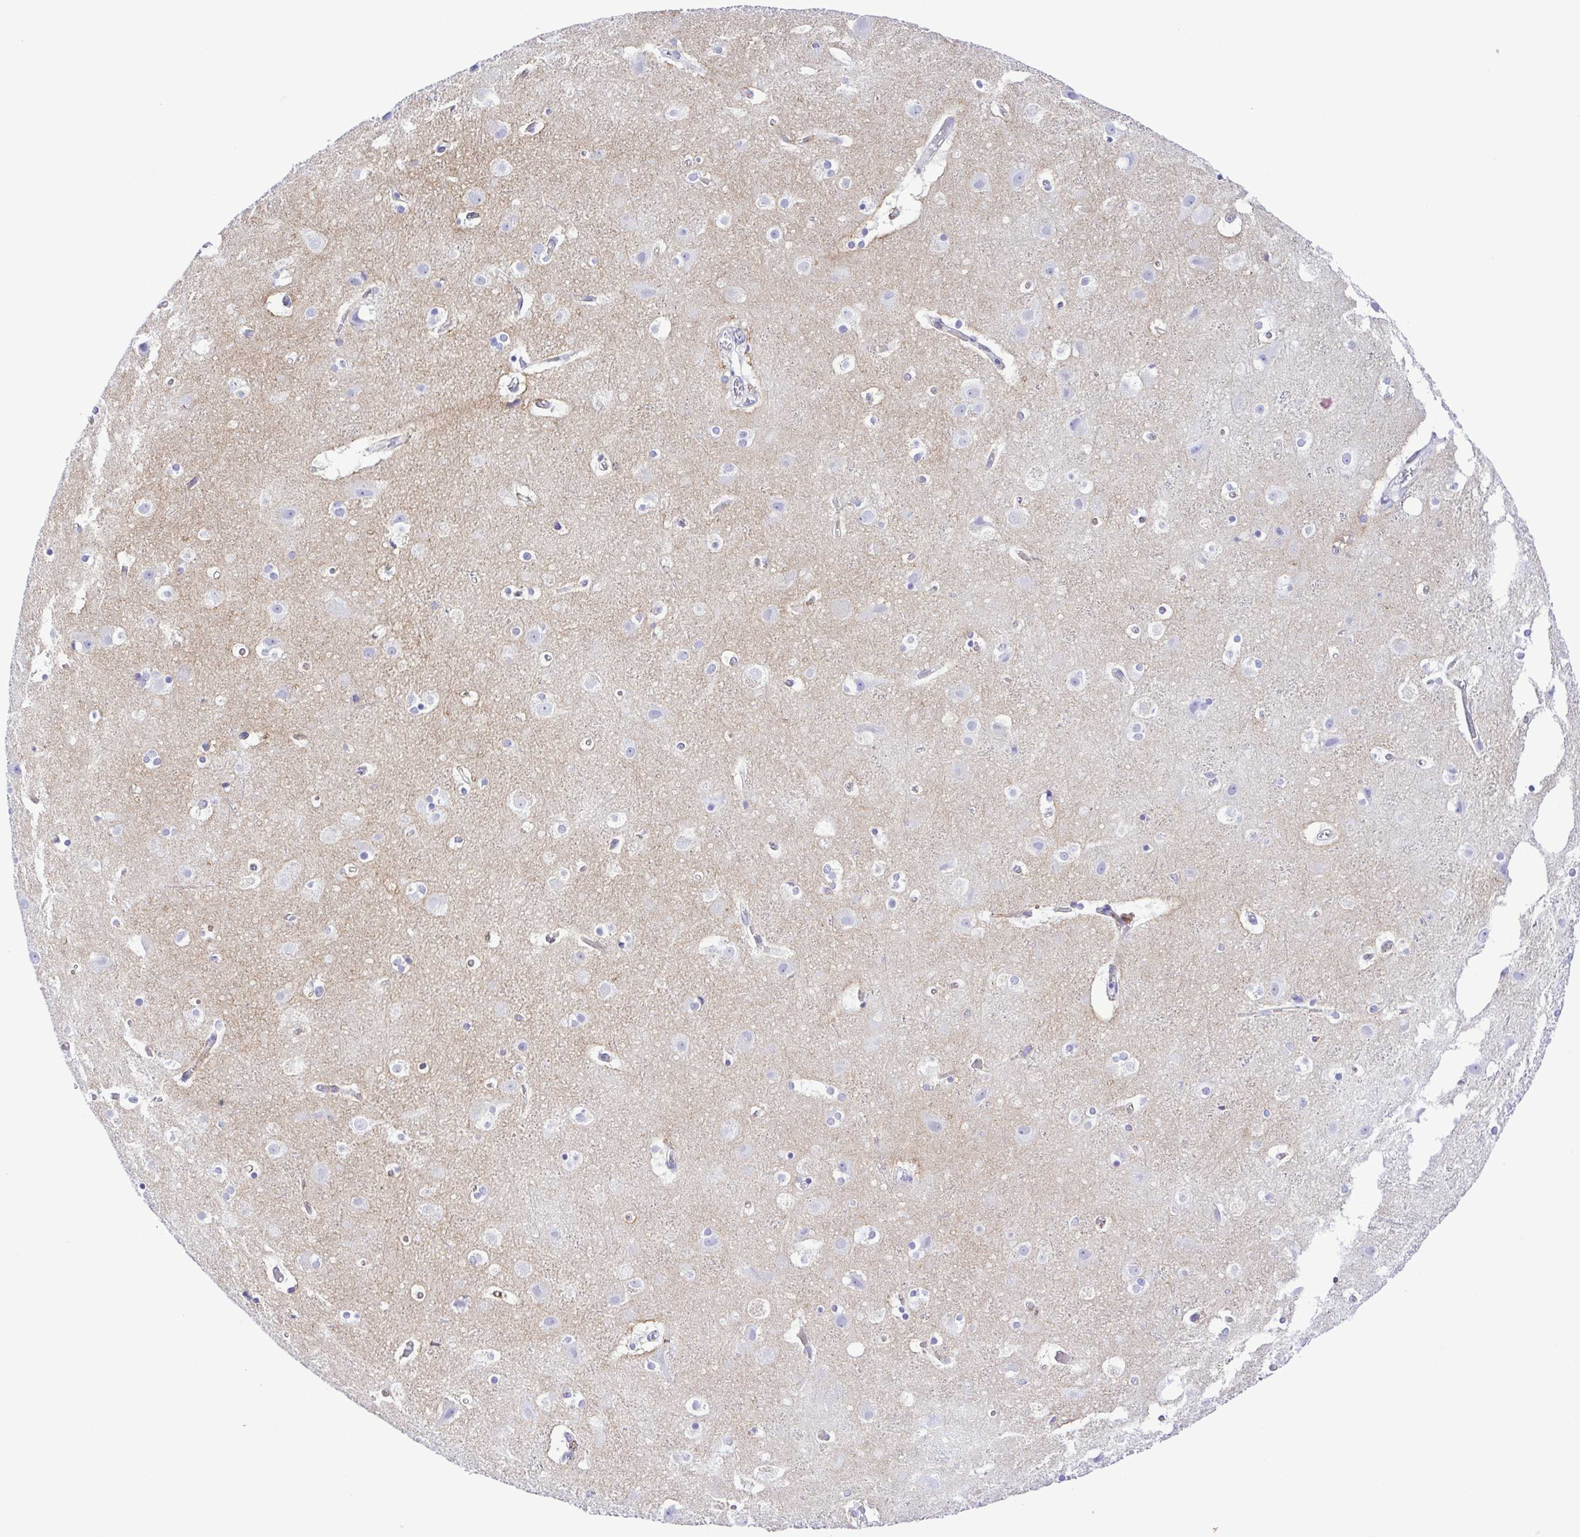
{"staining": {"intensity": "negative", "quantity": "none", "location": "none"}, "tissue": "cerebral cortex", "cell_type": "Endothelial cells", "image_type": "normal", "snomed": [{"axis": "morphology", "description": "Normal tissue, NOS"}, {"axis": "topography", "description": "Cerebral cortex"}], "caption": "DAB (3,3'-diaminobenzidine) immunohistochemical staining of unremarkable cerebral cortex reveals no significant staining in endothelial cells. (Brightfield microscopy of DAB (3,3'-diaminobenzidine) immunohistochemistry (IHC) at high magnification).", "gene": "SYT1", "patient": {"sex": "female", "age": 52}}